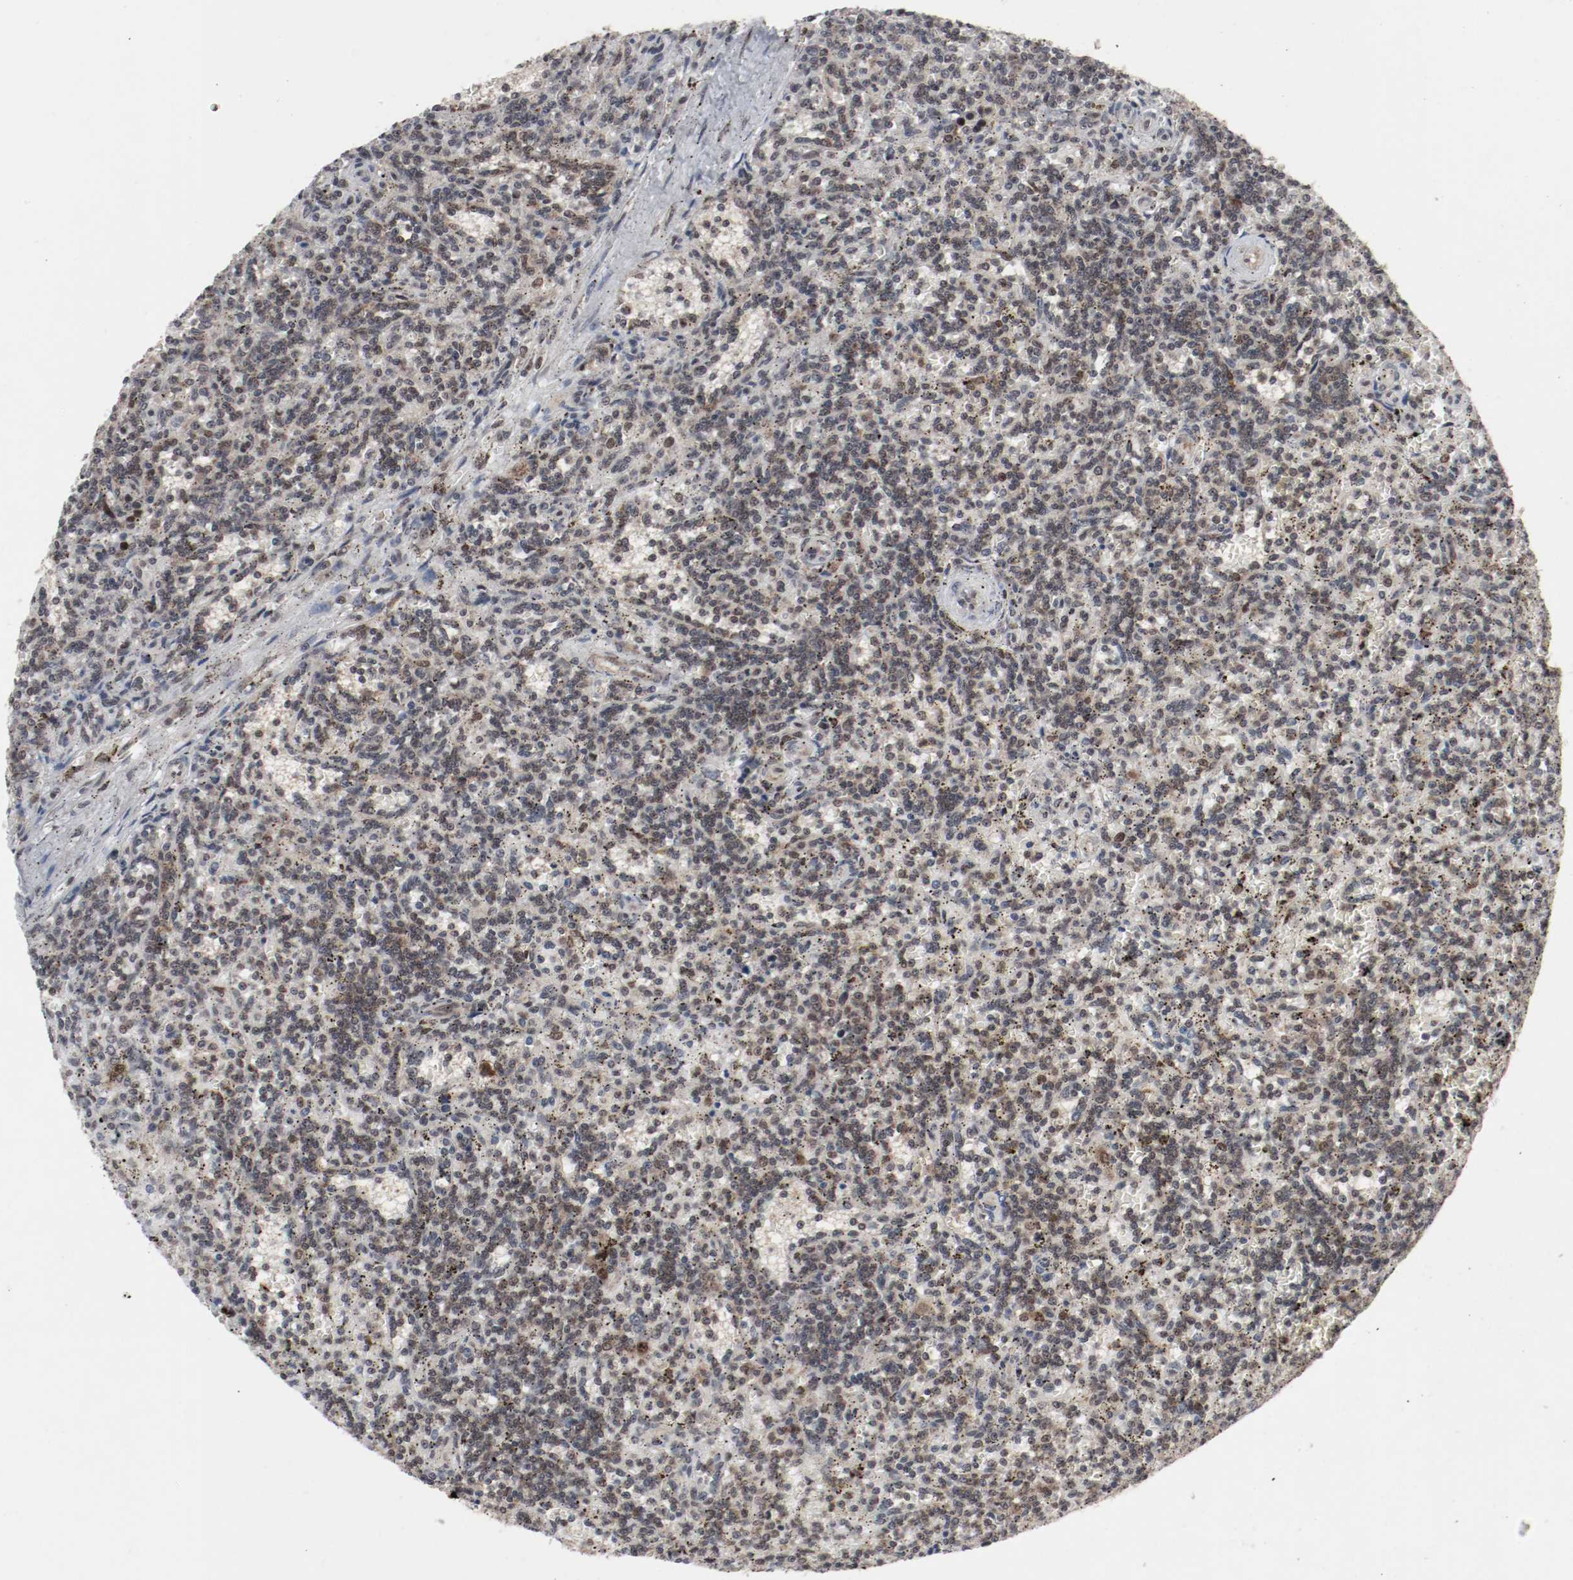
{"staining": {"intensity": "moderate", "quantity": ">75%", "location": "cytoplasmic/membranous,nuclear"}, "tissue": "lymphoma", "cell_type": "Tumor cells", "image_type": "cancer", "snomed": [{"axis": "morphology", "description": "Malignant lymphoma, non-Hodgkin's type, Low grade"}, {"axis": "topography", "description": "Spleen"}], "caption": "Lymphoma was stained to show a protein in brown. There is medium levels of moderate cytoplasmic/membranous and nuclear positivity in about >75% of tumor cells. (DAB = brown stain, brightfield microscopy at high magnification).", "gene": "CSNK2B", "patient": {"sex": "male", "age": 73}}